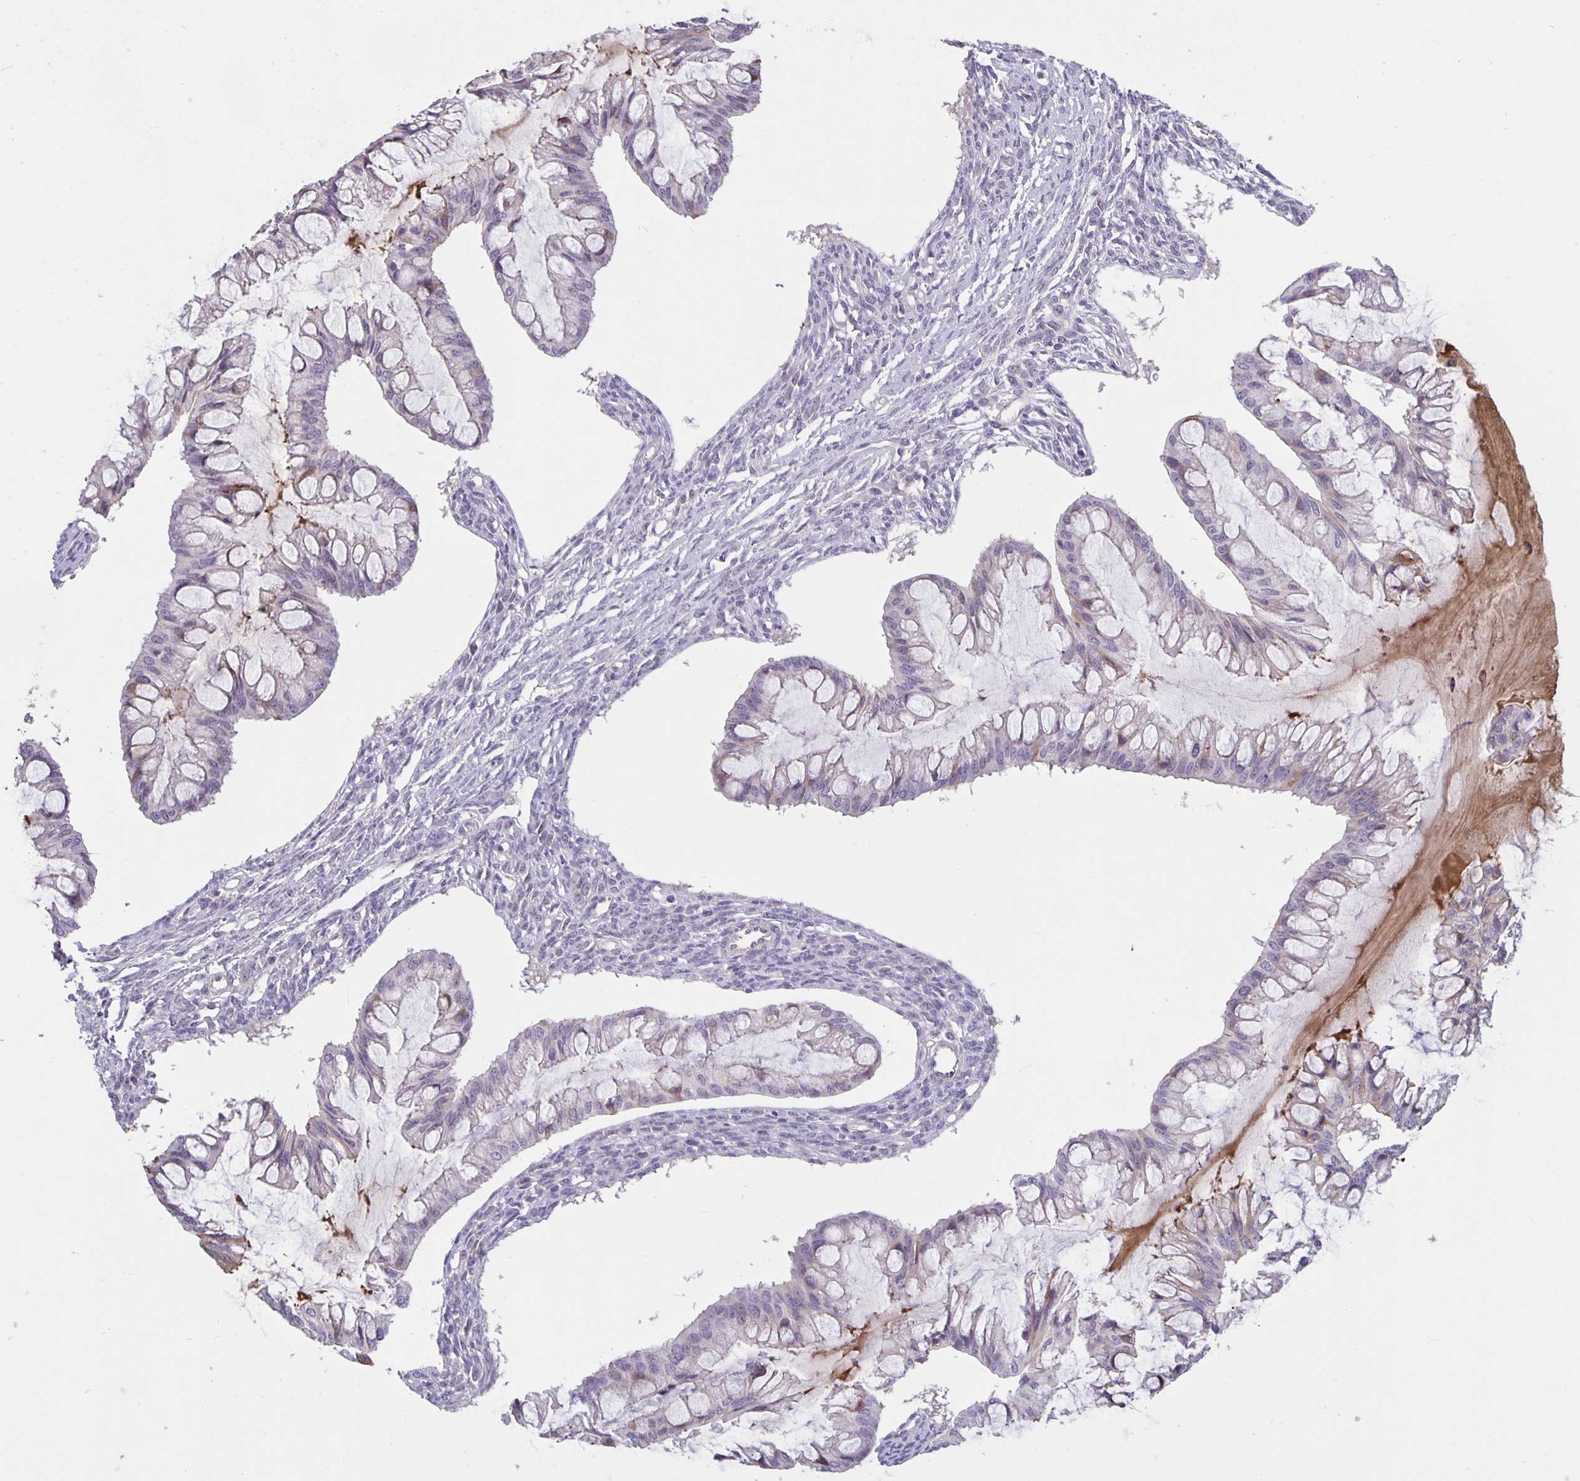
{"staining": {"intensity": "negative", "quantity": "none", "location": "none"}, "tissue": "ovarian cancer", "cell_type": "Tumor cells", "image_type": "cancer", "snomed": [{"axis": "morphology", "description": "Cystadenocarcinoma, mucinous, NOS"}, {"axis": "topography", "description": "Ovary"}], "caption": "A photomicrograph of human ovarian cancer is negative for staining in tumor cells.", "gene": "ARVCF", "patient": {"sex": "female", "age": 73}}